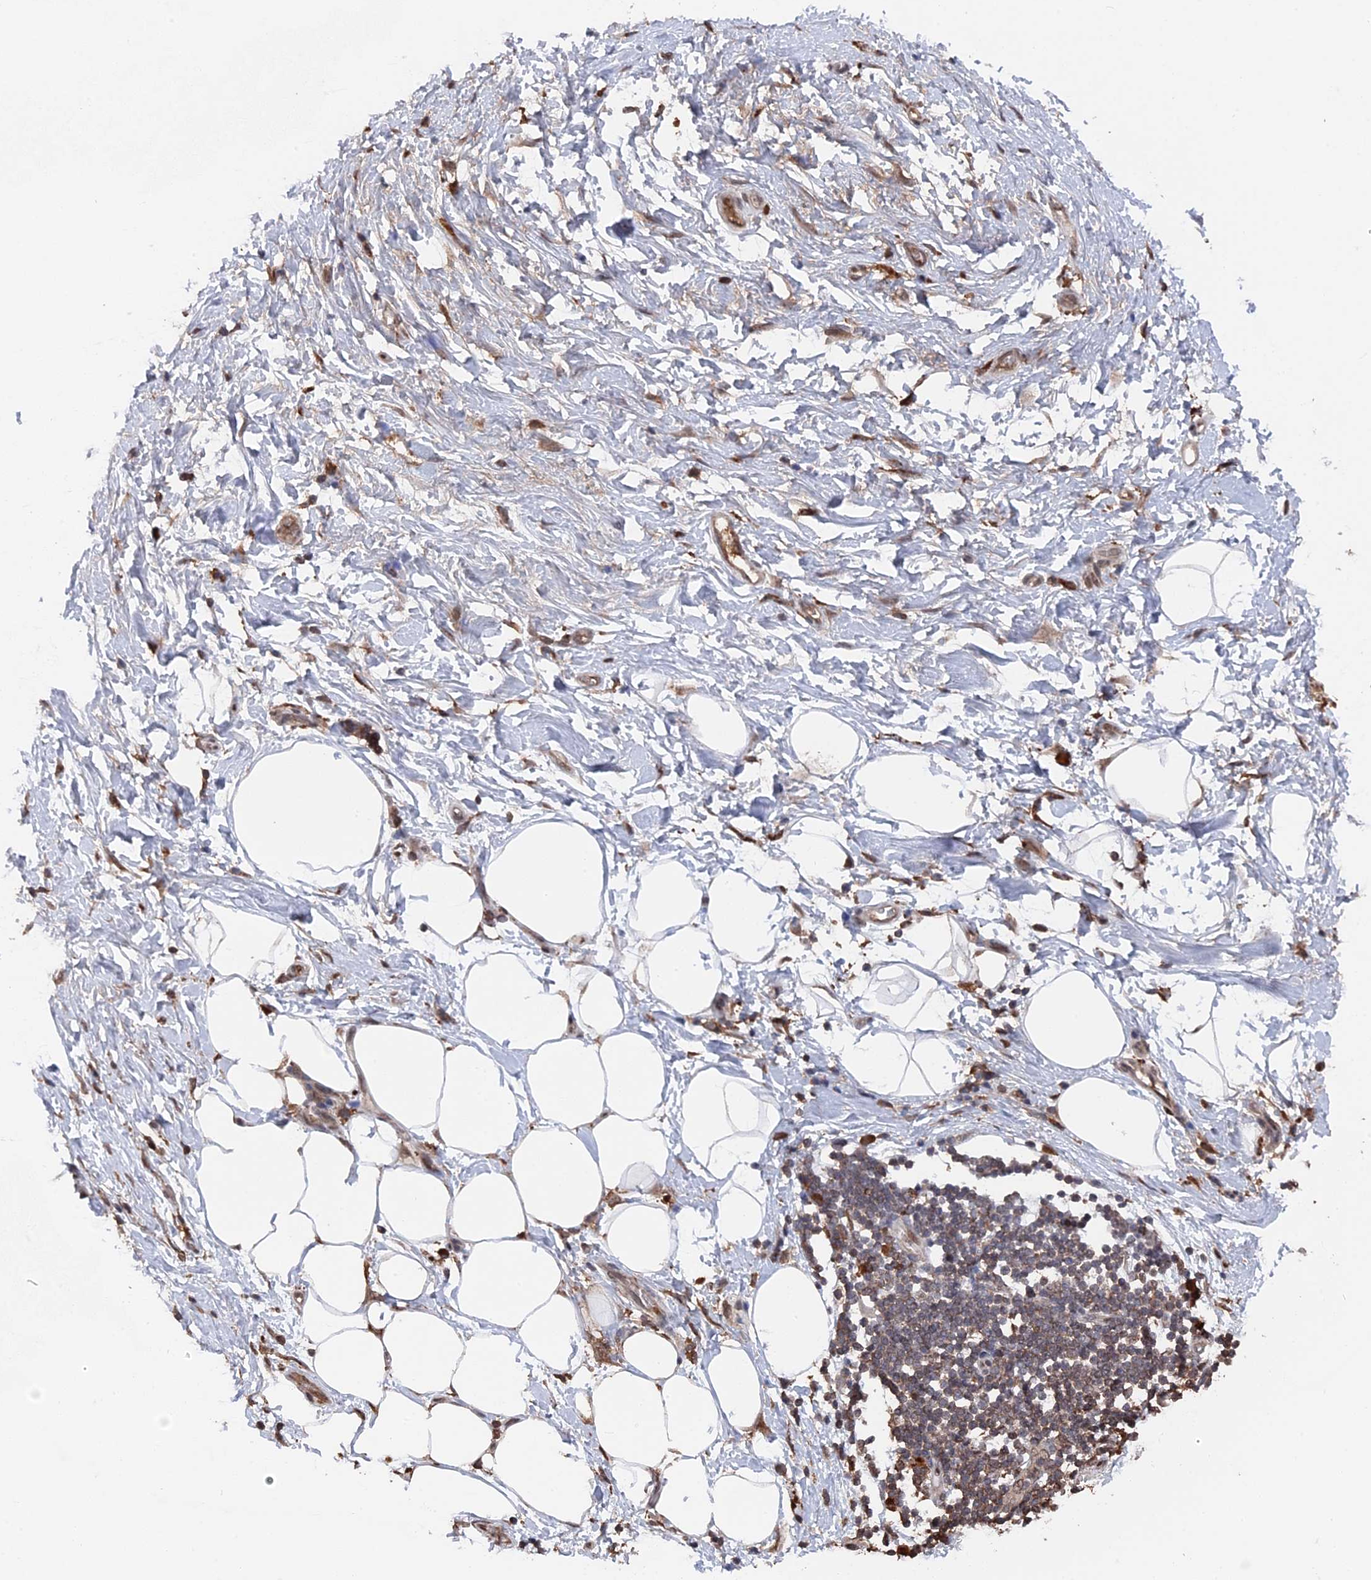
{"staining": {"intensity": "negative", "quantity": "none", "location": "none"}, "tissue": "adipose tissue", "cell_type": "Adipocytes", "image_type": "normal", "snomed": [{"axis": "morphology", "description": "Normal tissue, NOS"}, {"axis": "morphology", "description": "Adenocarcinoma, NOS"}, {"axis": "topography", "description": "Pancreas"}, {"axis": "topography", "description": "Peripheral nerve tissue"}], "caption": "This is an IHC image of unremarkable human adipose tissue. There is no expression in adipocytes.", "gene": "CEACAM21", "patient": {"sex": "male", "age": 59}}